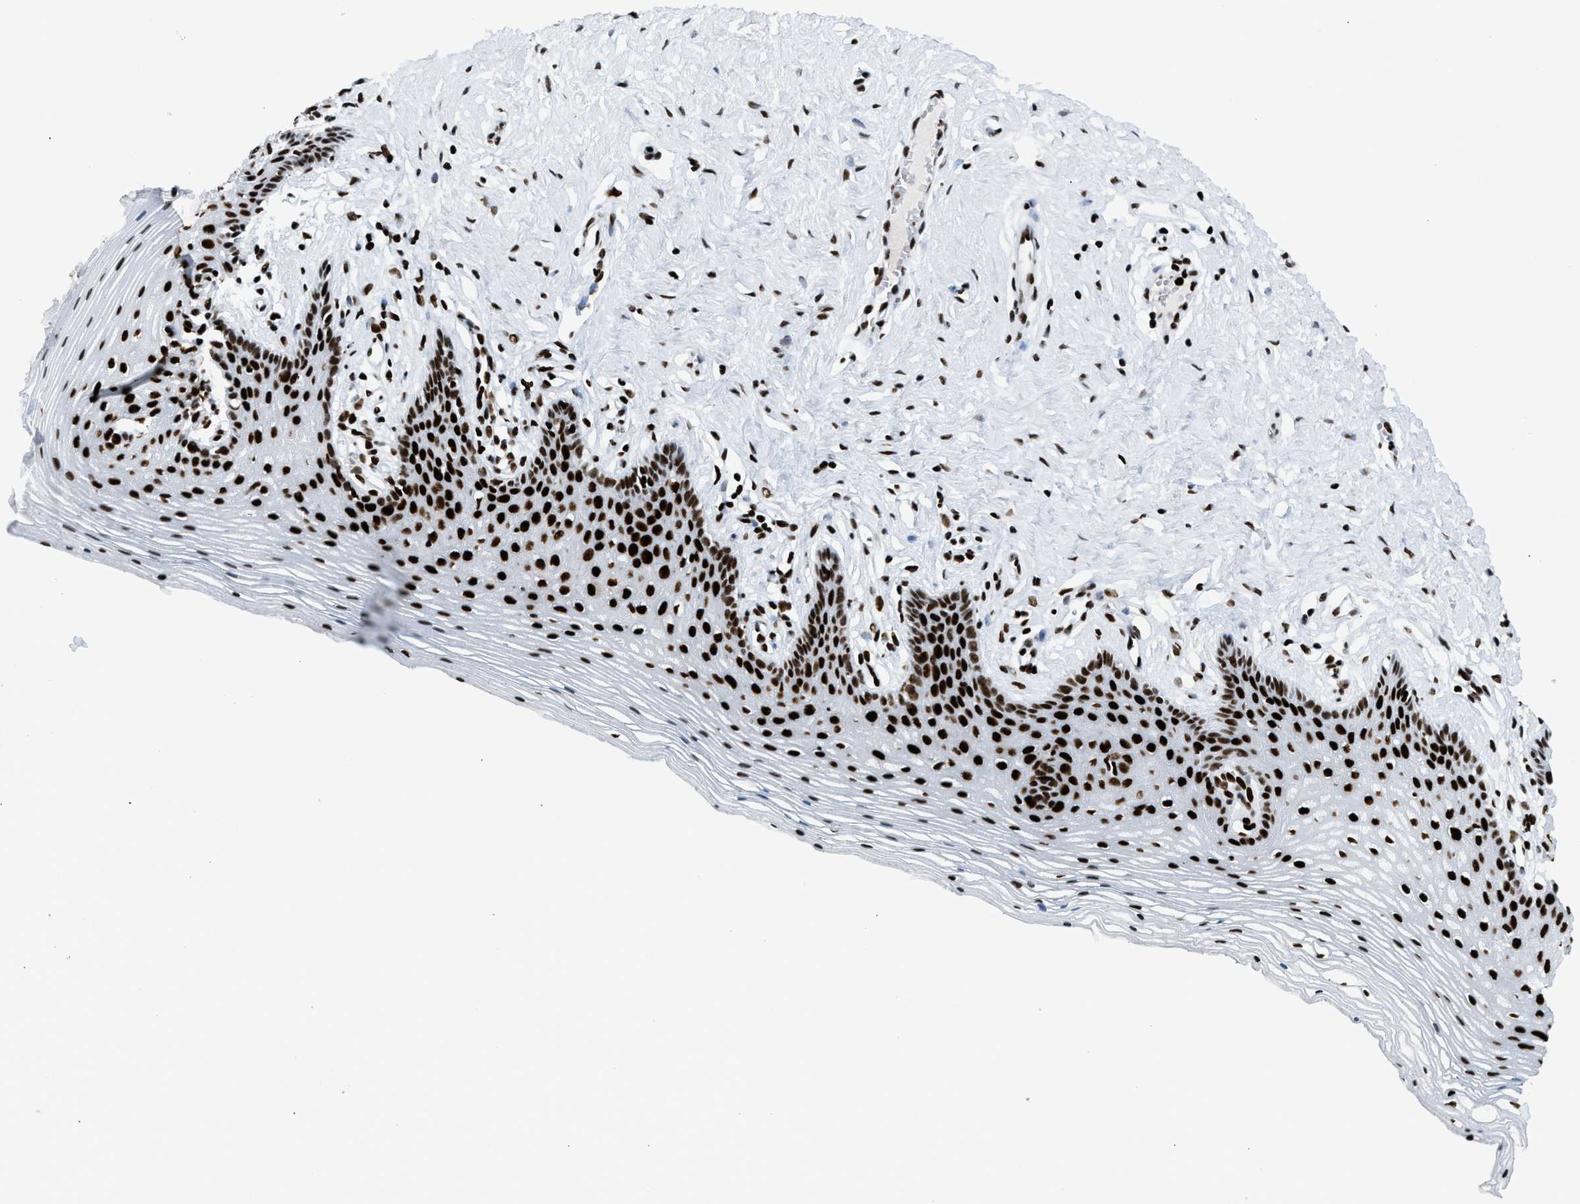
{"staining": {"intensity": "strong", "quantity": ">75%", "location": "cytoplasmic/membranous"}, "tissue": "vagina", "cell_type": "Squamous epithelial cells", "image_type": "normal", "snomed": [{"axis": "morphology", "description": "Normal tissue, NOS"}, {"axis": "topography", "description": "Vagina"}], "caption": "IHC photomicrograph of benign vagina stained for a protein (brown), which exhibits high levels of strong cytoplasmic/membranous expression in approximately >75% of squamous epithelial cells.", "gene": "PIF1", "patient": {"sex": "female", "age": 32}}